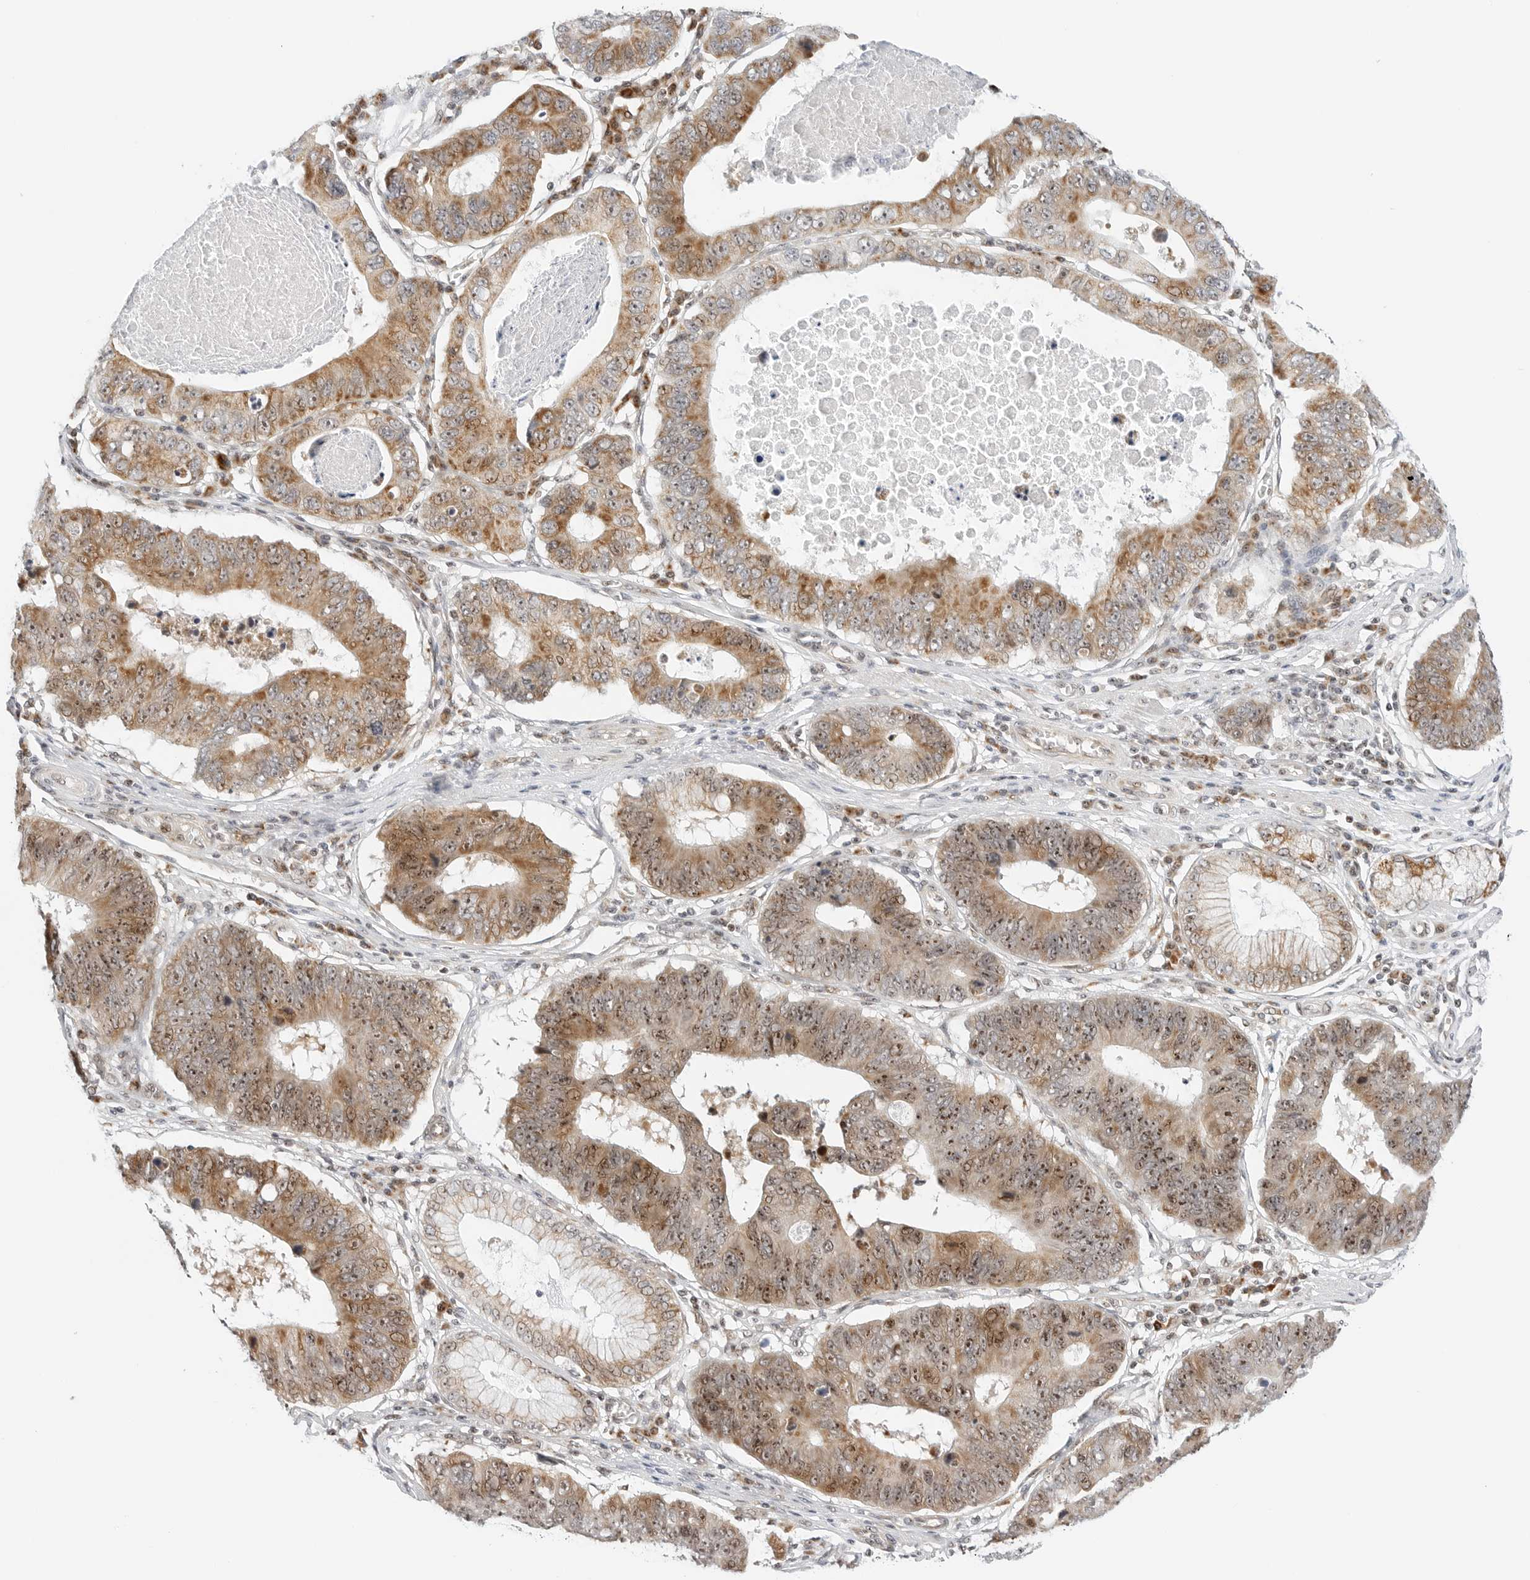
{"staining": {"intensity": "moderate", "quantity": ">75%", "location": "cytoplasmic/membranous,nuclear"}, "tissue": "stomach cancer", "cell_type": "Tumor cells", "image_type": "cancer", "snomed": [{"axis": "morphology", "description": "Adenocarcinoma, NOS"}, {"axis": "topography", "description": "Stomach"}], "caption": "This is a micrograph of IHC staining of stomach adenocarcinoma, which shows moderate staining in the cytoplasmic/membranous and nuclear of tumor cells.", "gene": "RIMKLA", "patient": {"sex": "male", "age": 59}}